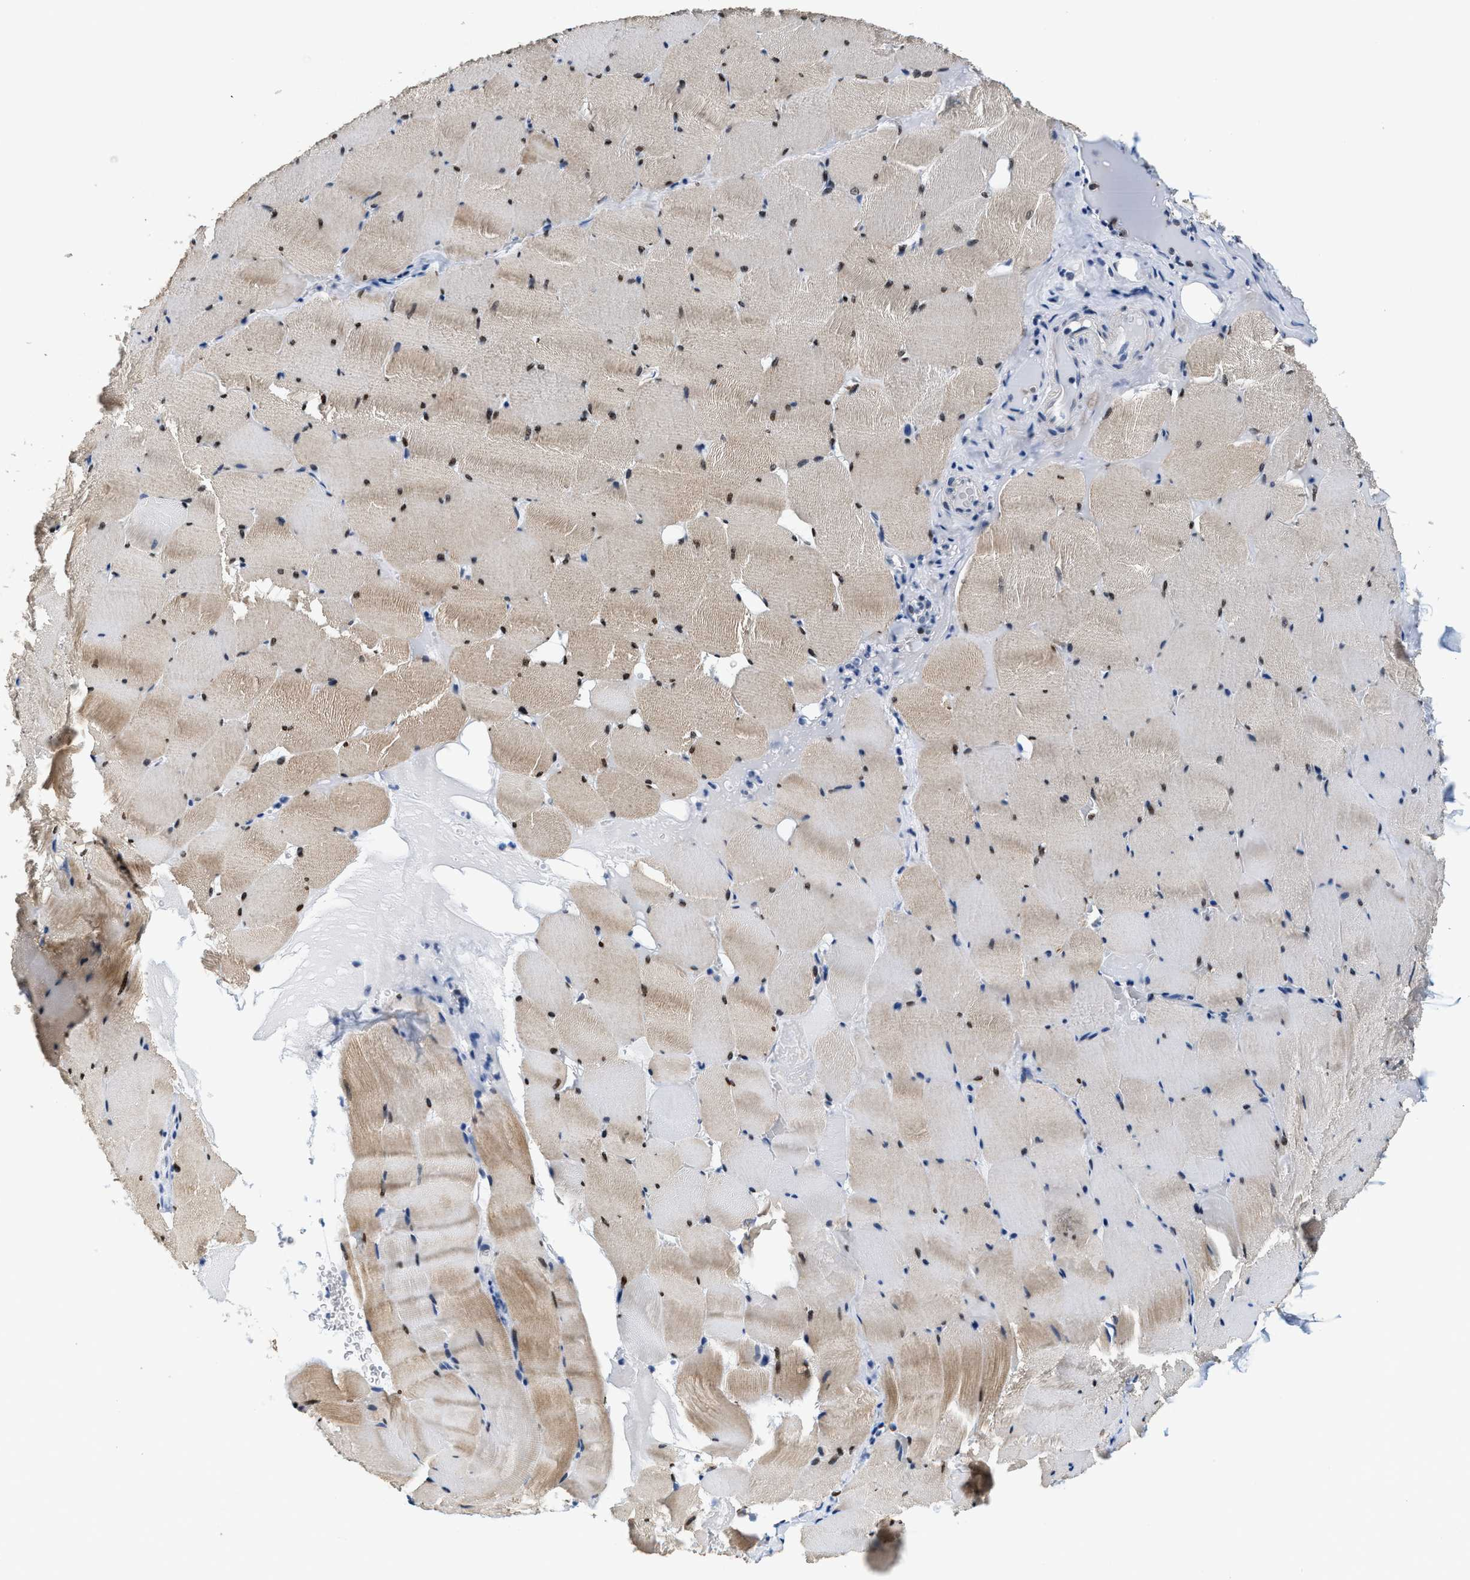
{"staining": {"intensity": "moderate", "quantity": "25%-75%", "location": "cytoplasmic/membranous,nuclear"}, "tissue": "skeletal muscle", "cell_type": "Myocytes", "image_type": "normal", "snomed": [{"axis": "morphology", "description": "Normal tissue, NOS"}, {"axis": "topography", "description": "Skeletal muscle"}], "caption": "Immunohistochemistry (IHC) histopathology image of benign skeletal muscle stained for a protein (brown), which reveals medium levels of moderate cytoplasmic/membranous,nuclear positivity in approximately 25%-75% of myocytes.", "gene": "SETD1B", "patient": {"sex": "male", "age": 62}}